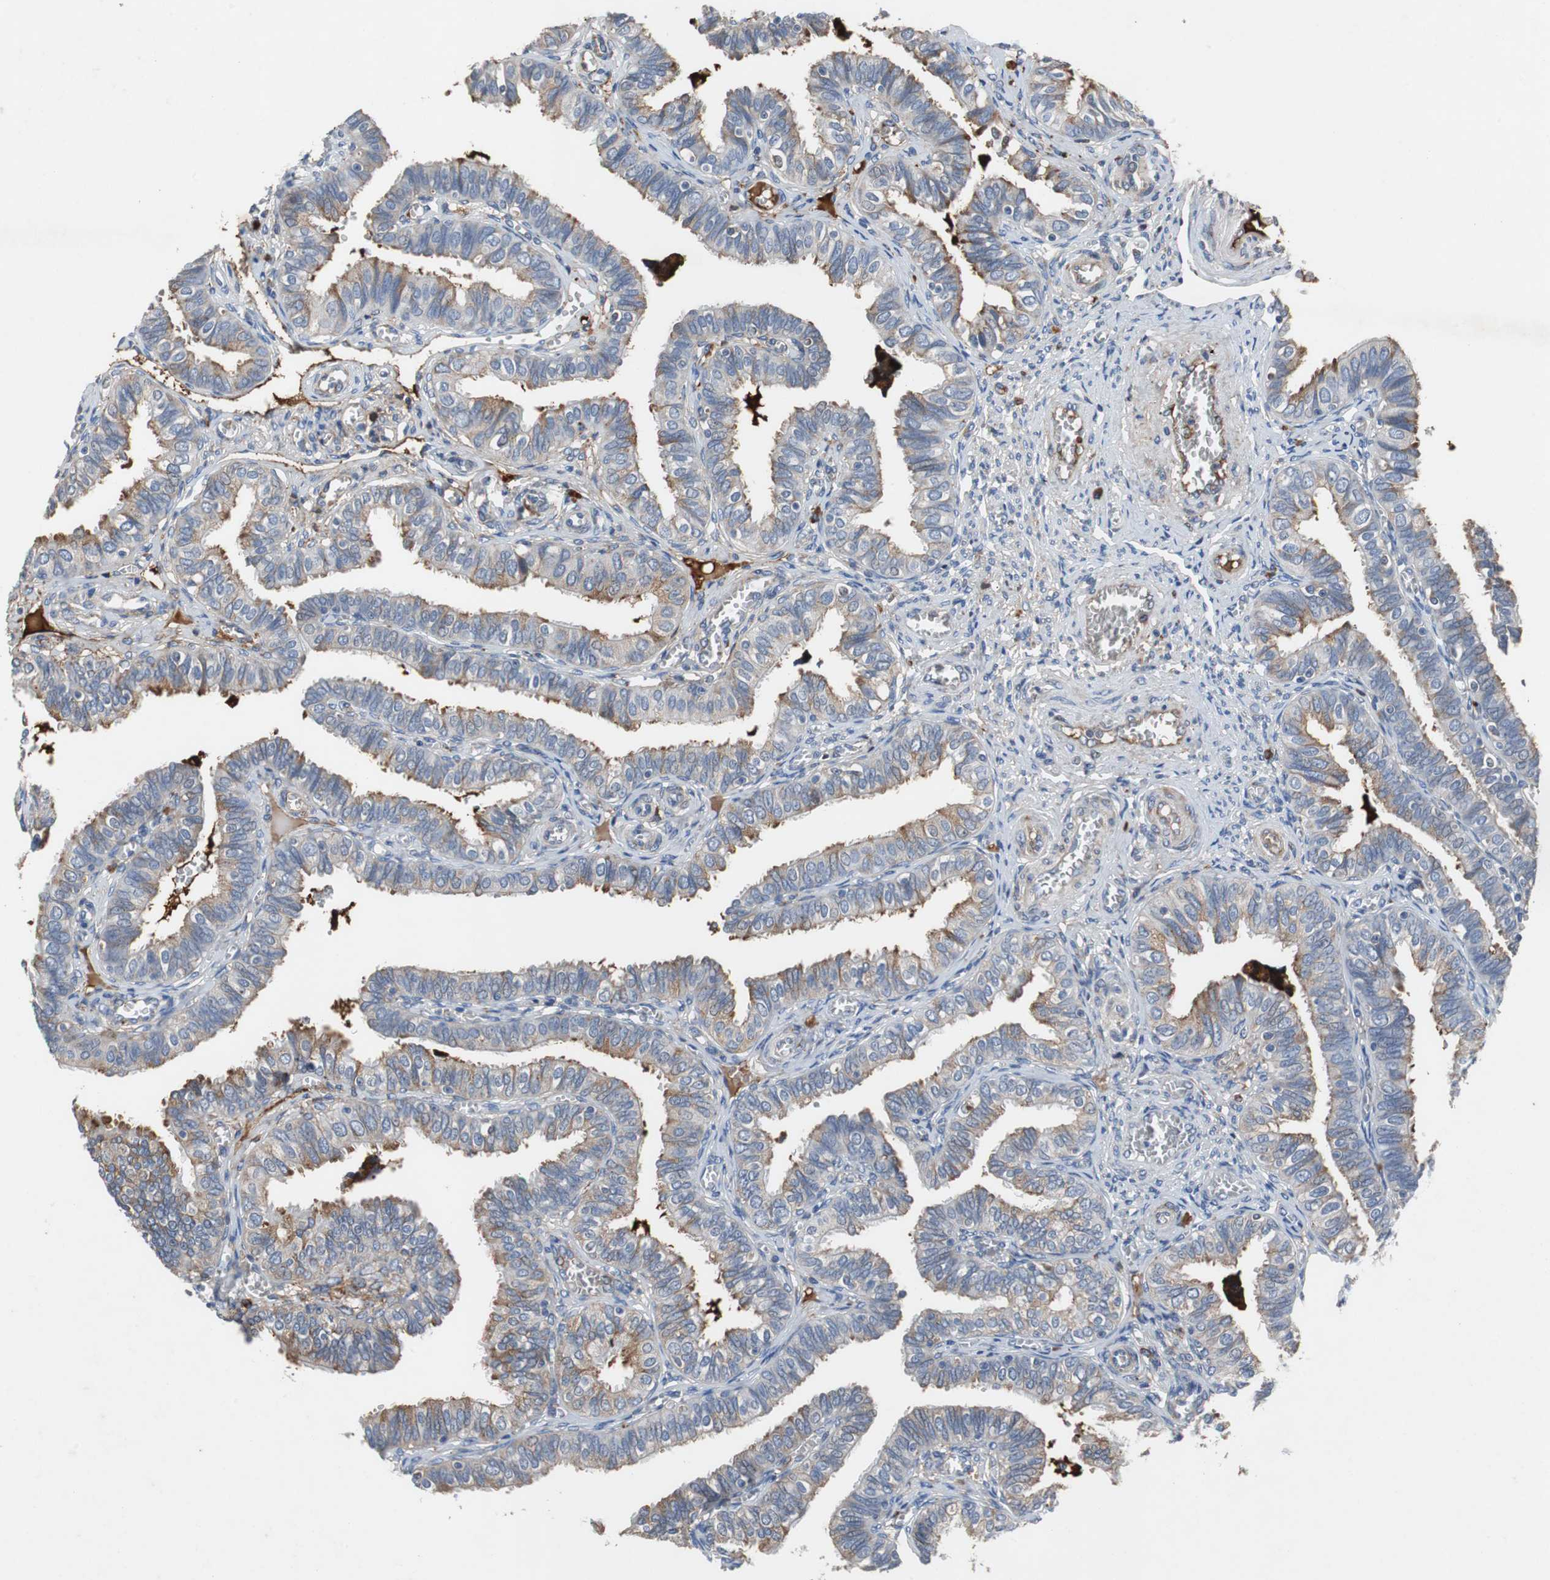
{"staining": {"intensity": "weak", "quantity": "25%-75%", "location": "cytoplasmic/membranous"}, "tissue": "fallopian tube", "cell_type": "Glandular cells", "image_type": "normal", "snomed": [{"axis": "morphology", "description": "Normal tissue, NOS"}, {"axis": "topography", "description": "Fallopian tube"}], "caption": "High-power microscopy captured an immunohistochemistry (IHC) image of normal fallopian tube, revealing weak cytoplasmic/membranous staining in approximately 25%-75% of glandular cells.", "gene": "SORT1", "patient": {"sex": "female", "age": 46}}